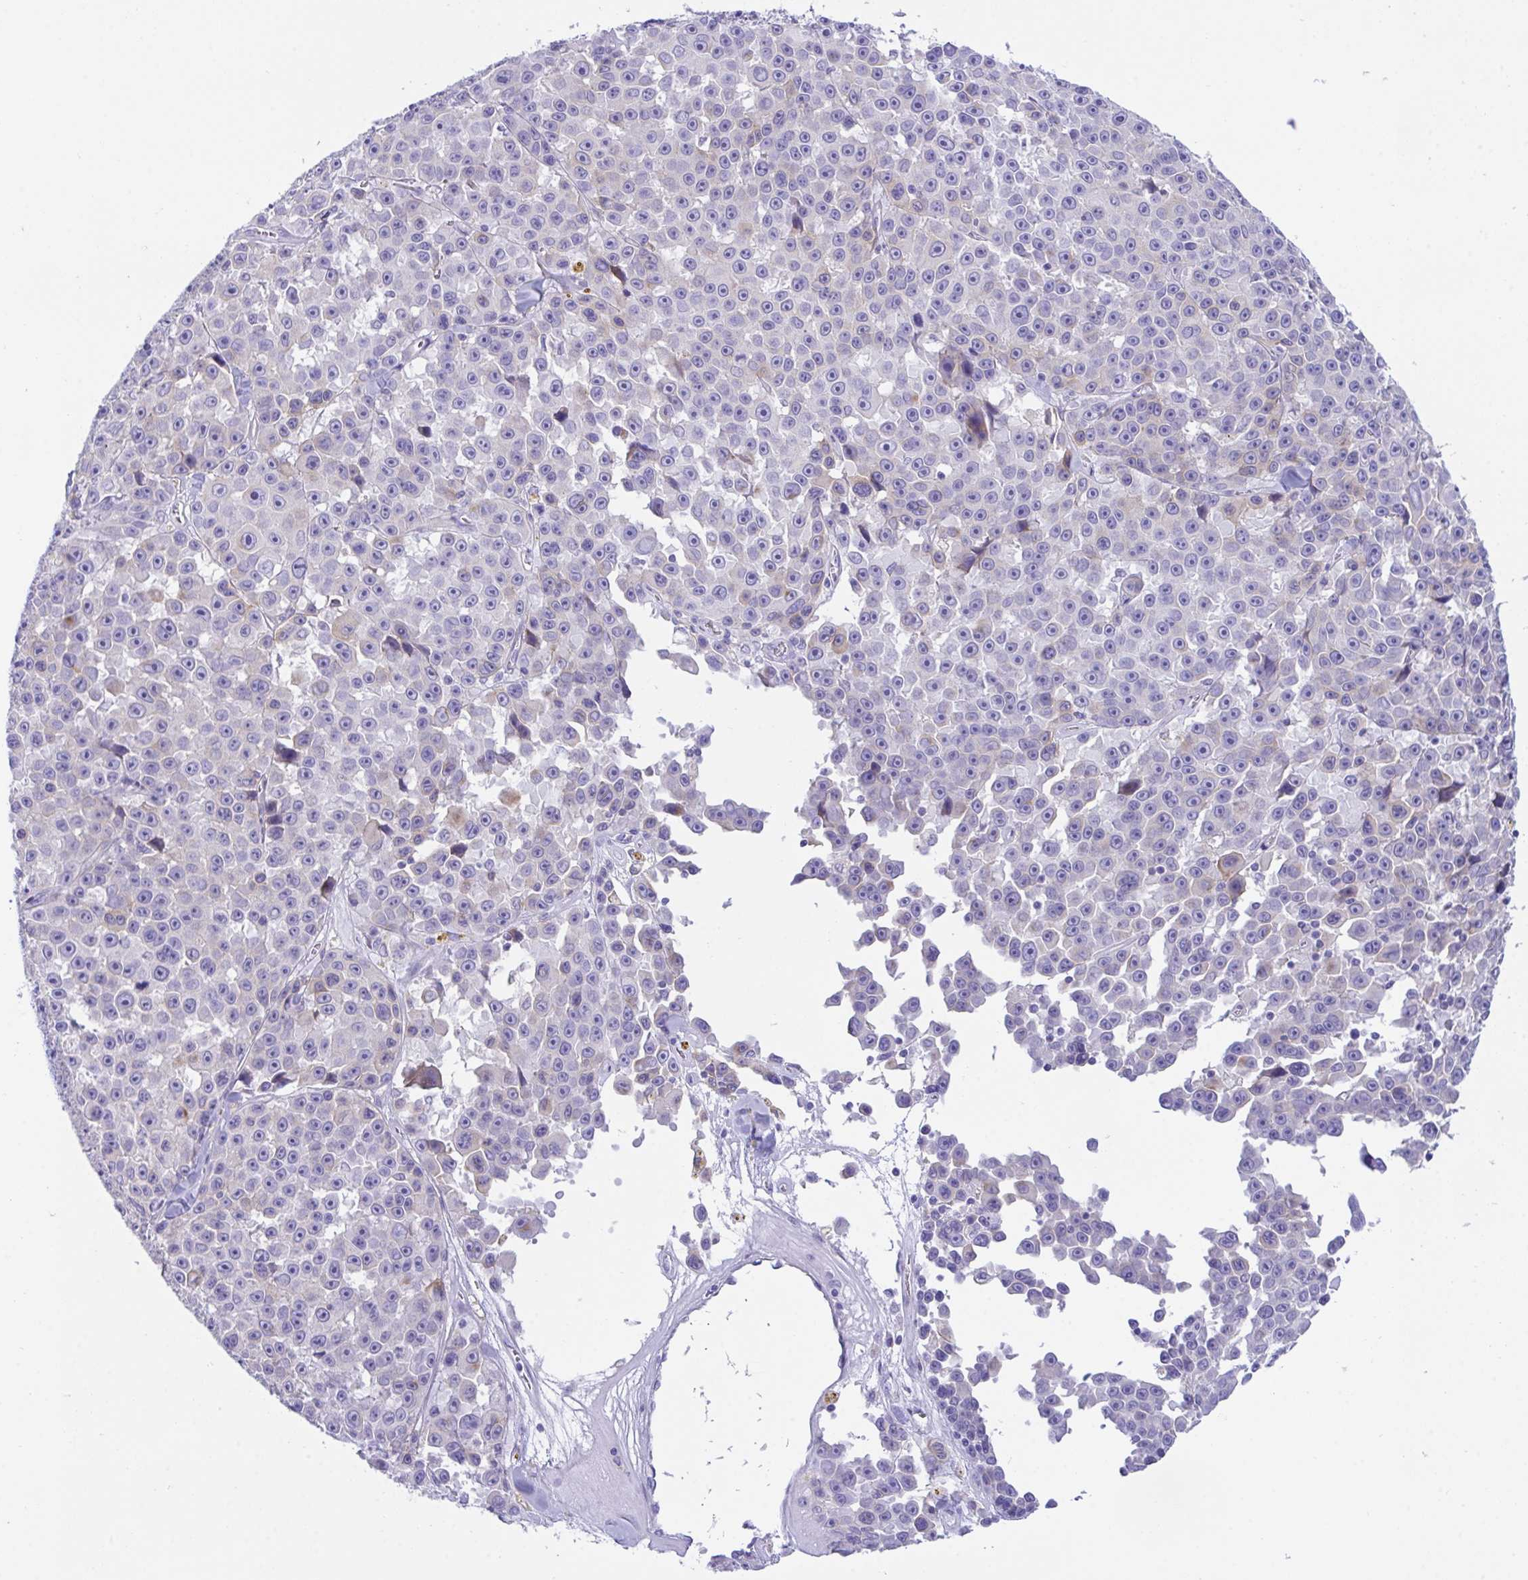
{"staining": {"intensity": "weak", "quantity": "<25%", "location": "cytoplasmic/membranous"}, "tissue": "melanoma", "cell_type": "Tumor cells", "image_type": "cancer", "snomed": [{"axis": "morphology", "description": "Malignant melanoma, NOS"}, {"axis": "topography", "description": "Skin"}], "caption": "This is an immunohistochemistry (IHC) photomicrograph of human malignant melanoma. There is no positivity in tumor cells.", "gene": "TMEM106B", "patient": {"sex": "female", "age": 66}}